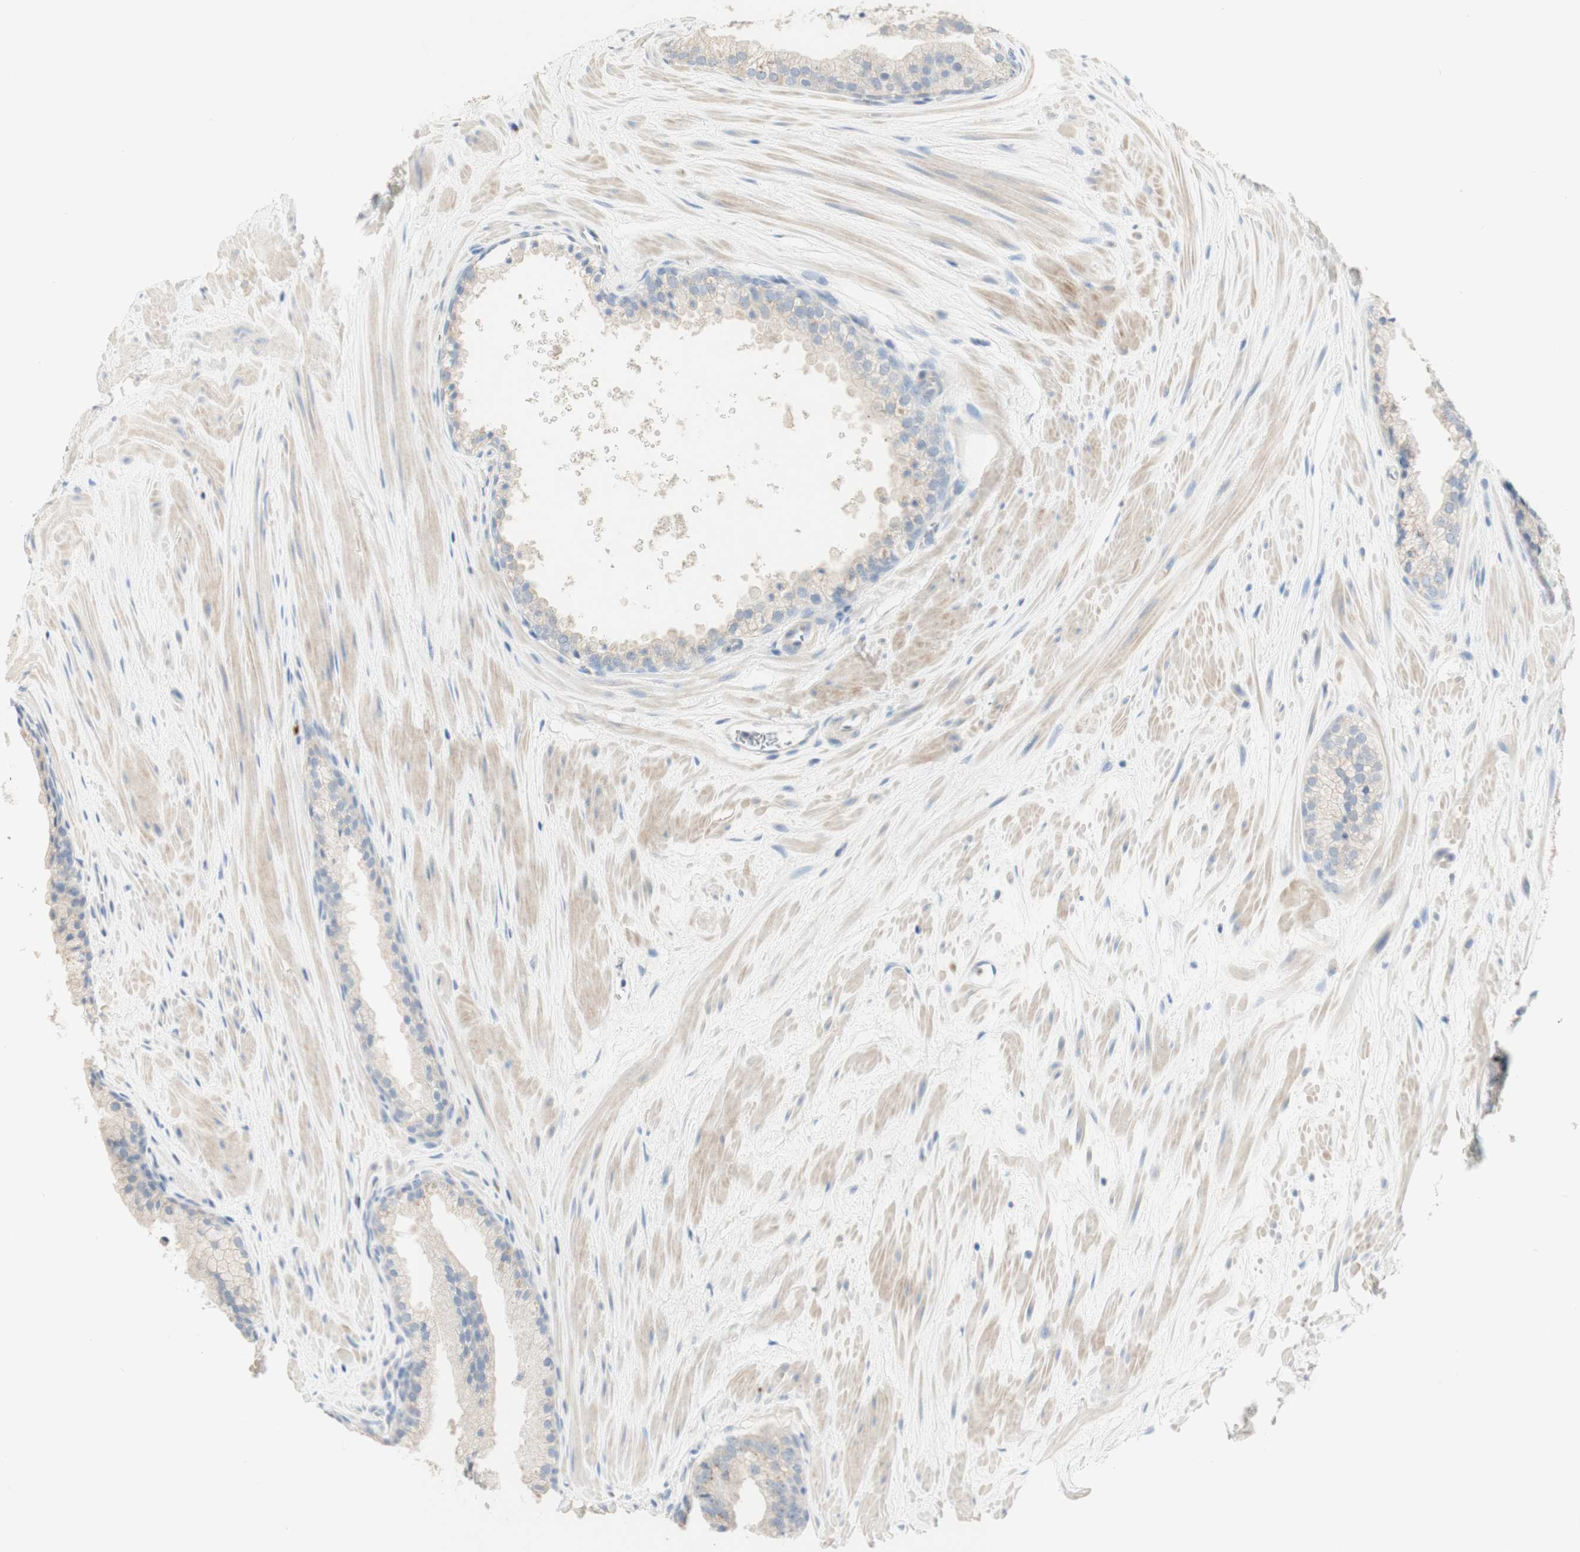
{"staining": {"intensity": "negative", "quantity": "none", "location": "none"}, "tissue": "prostate cancer", "cell_type": "Tumor cells", "image_type": "cancer", "snomed": [{"axis": "morphology", "description": "Adenocarcinoma, High grade"}, {"axis": "topography", "description": "Prostate"}], "caption": "IHC of adenocarcinoma (high-grade) (prostate) displays no positivity in tumor cells. (DAB immunohistochemistry, high magnification).", "gene": "MANEA", "patient": {"sex": "male", "age": 65}}